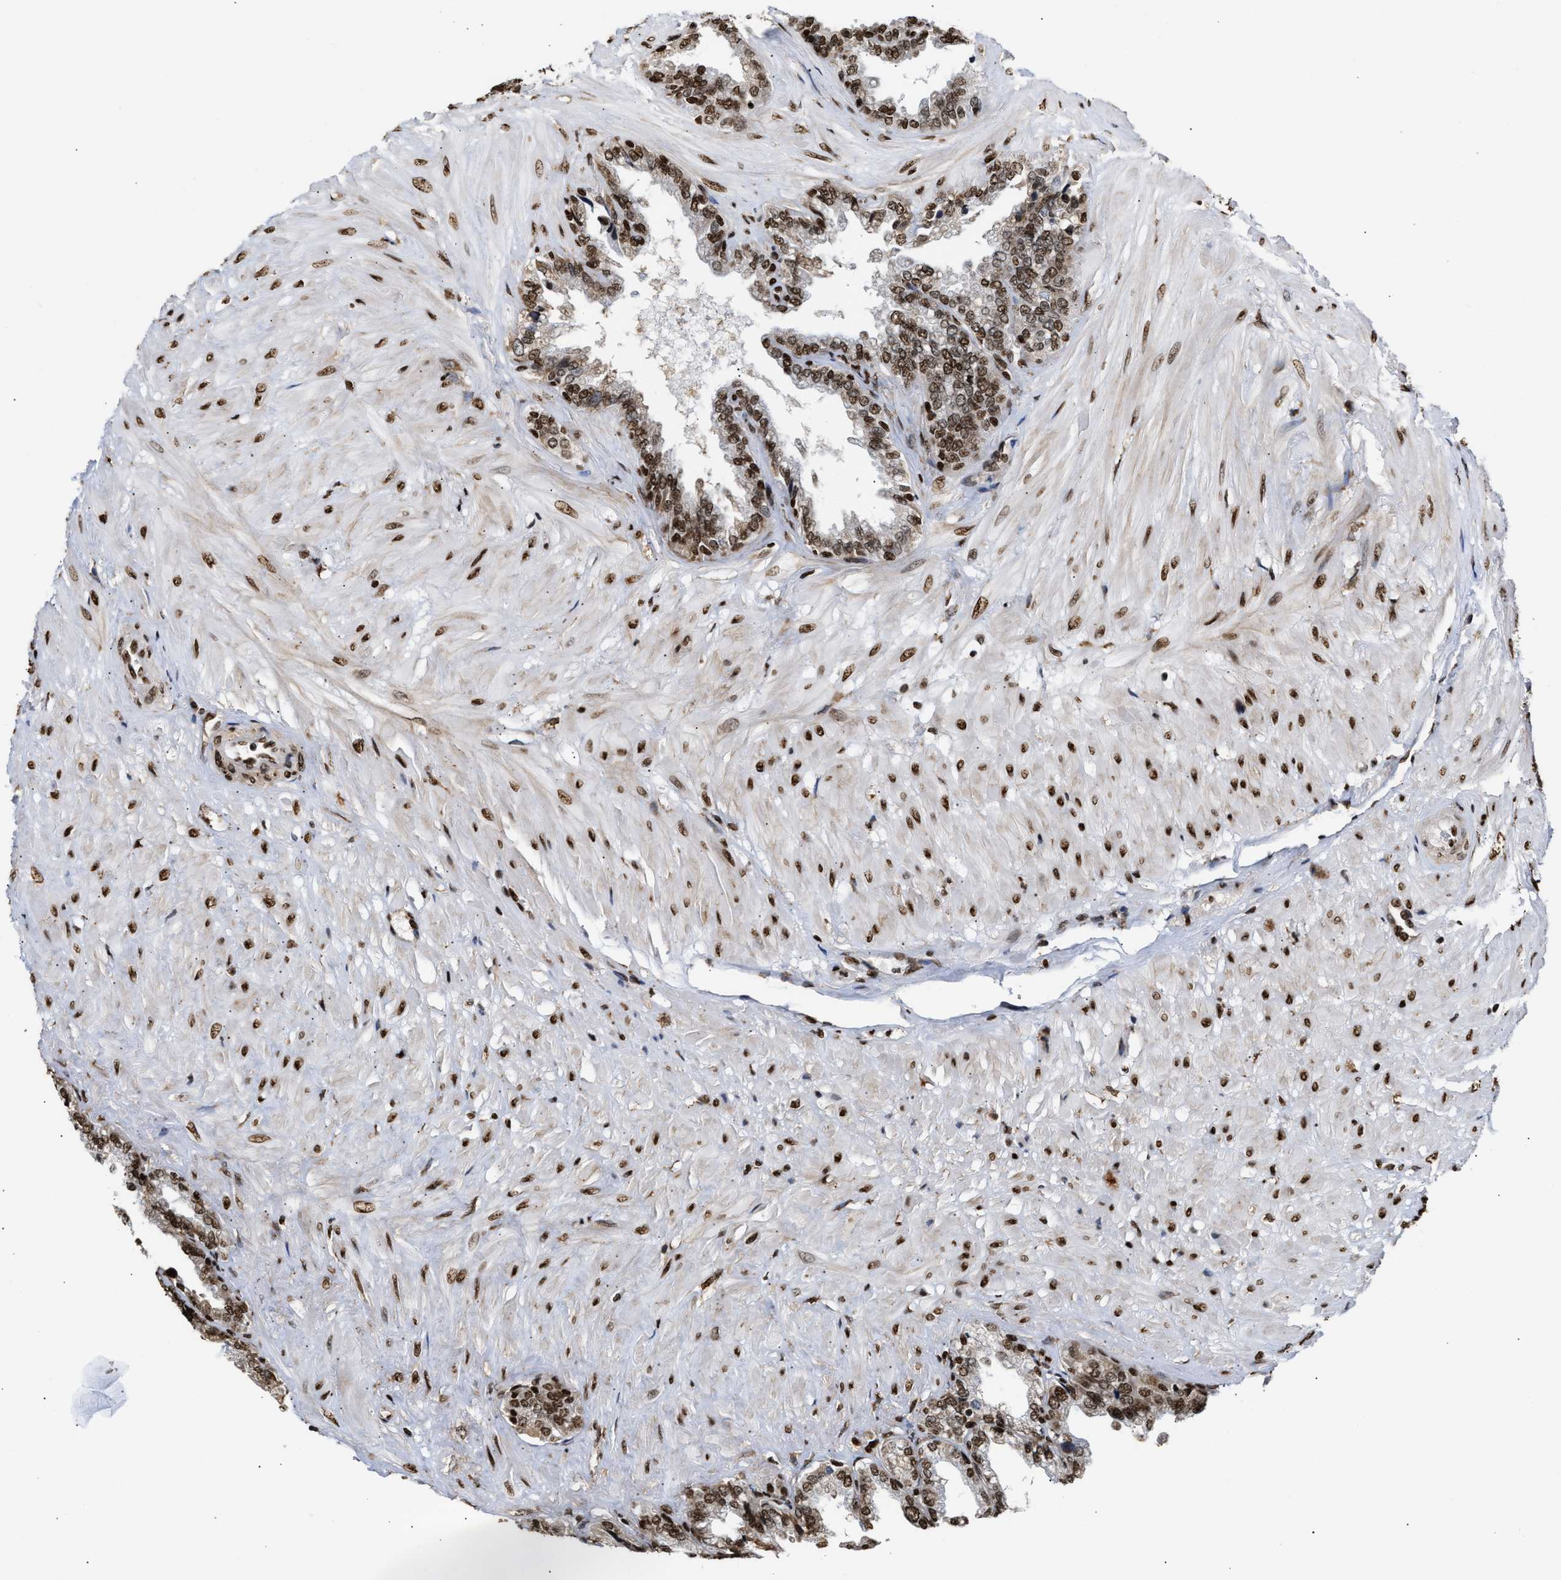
{"staining": {"intensity": "strong", "quantity": ">75%", "location": "nuclear"}, "tissue": "seminal vesicle", "cell_type": "Glandular cells", "image_type": "normal", "snomed": [{"axis": "morphology", "description": "Normal tissue, NOS"}, {"axis": "topography", "description": "Seminal veicle"}], "caption": "IHC of normal seminal vesicle displays high levels of strong nuclear positivity in about >75% of glandular cells.", "gene": "PSIP1", "patient": {"sex": "male", "age": 46}}